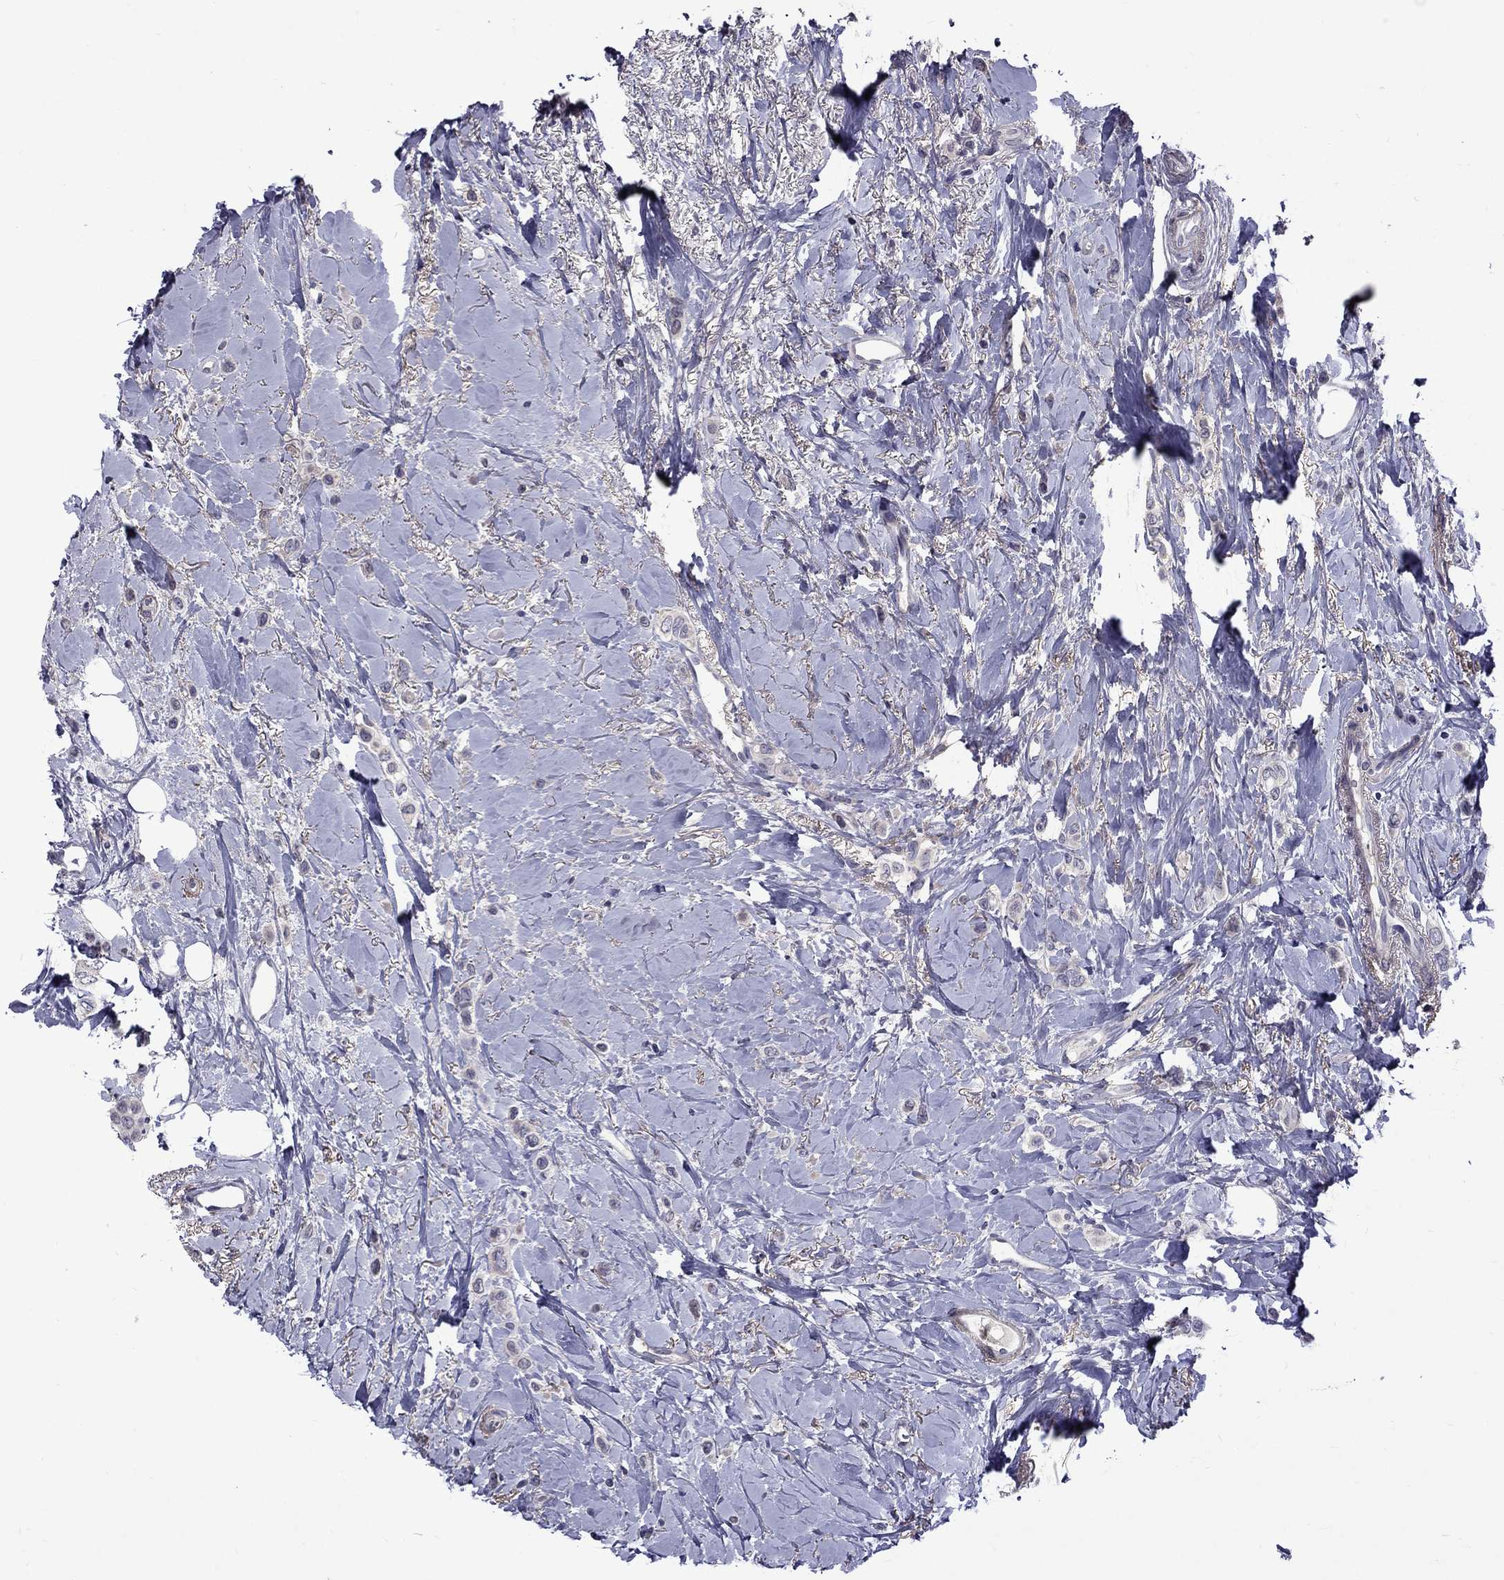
{"staining": {"intensity": "negative", "quantity": "none", "location": "none"}, "tissue": "breast cancer", "cell_type": "Tumor cells", "image_type": "cancer", "snomed": [{"axis": "morphology", "description": "Lobular carcinoma"}, {"axis": "topography", "description": "Breast"}], "caption": "The IHC micrograph has no significant staining in tumor cells of lobular carcinoma (breast) tissue.", "gene": "SNTA1", "patient": {"sex": "female", "age": 66}}